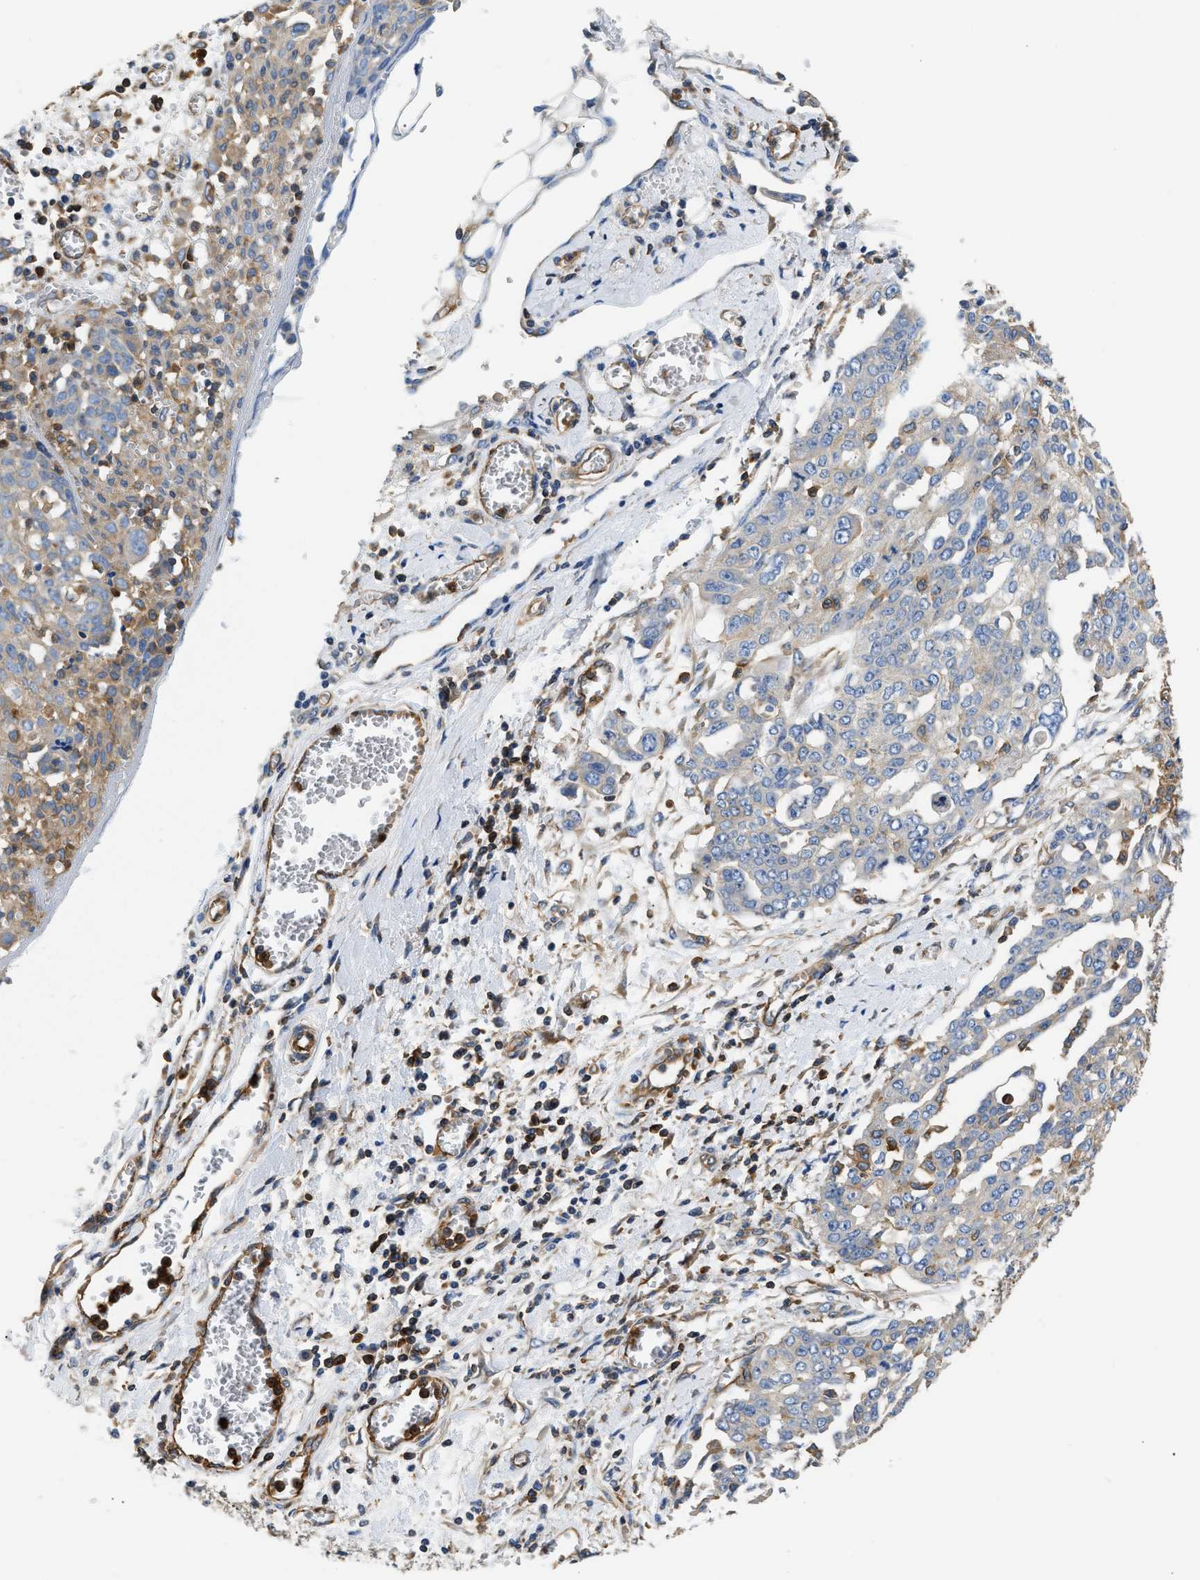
{"staining": {"intensity": "weak", "quantity": "<25%", "location": "cytoplasmic/membranous"}, "tissue": "ovarian cancer", "cell_type": "Tumor cells", "image_type": "cancer", "snomed": [{"axis": "morphology", "description": "Cystadenocarcinoma, serous, NOS"}, {"axis": "topography", "description": "Soft tissue"}, {"axis": "topography", "description": "Ovary"}], "caption": "DAB (3,3'-diaminobenzidine) immunohistochemical staining of human ovarian cancer reveals no significant positivity in tumor cells. (Brightfield microscopy of DAB (3,3'-diaminobenzidine) immunohistochemistry at high magnification).", "gene": "SAMD9L", "patient": {"sex": "female", "age": 57}}